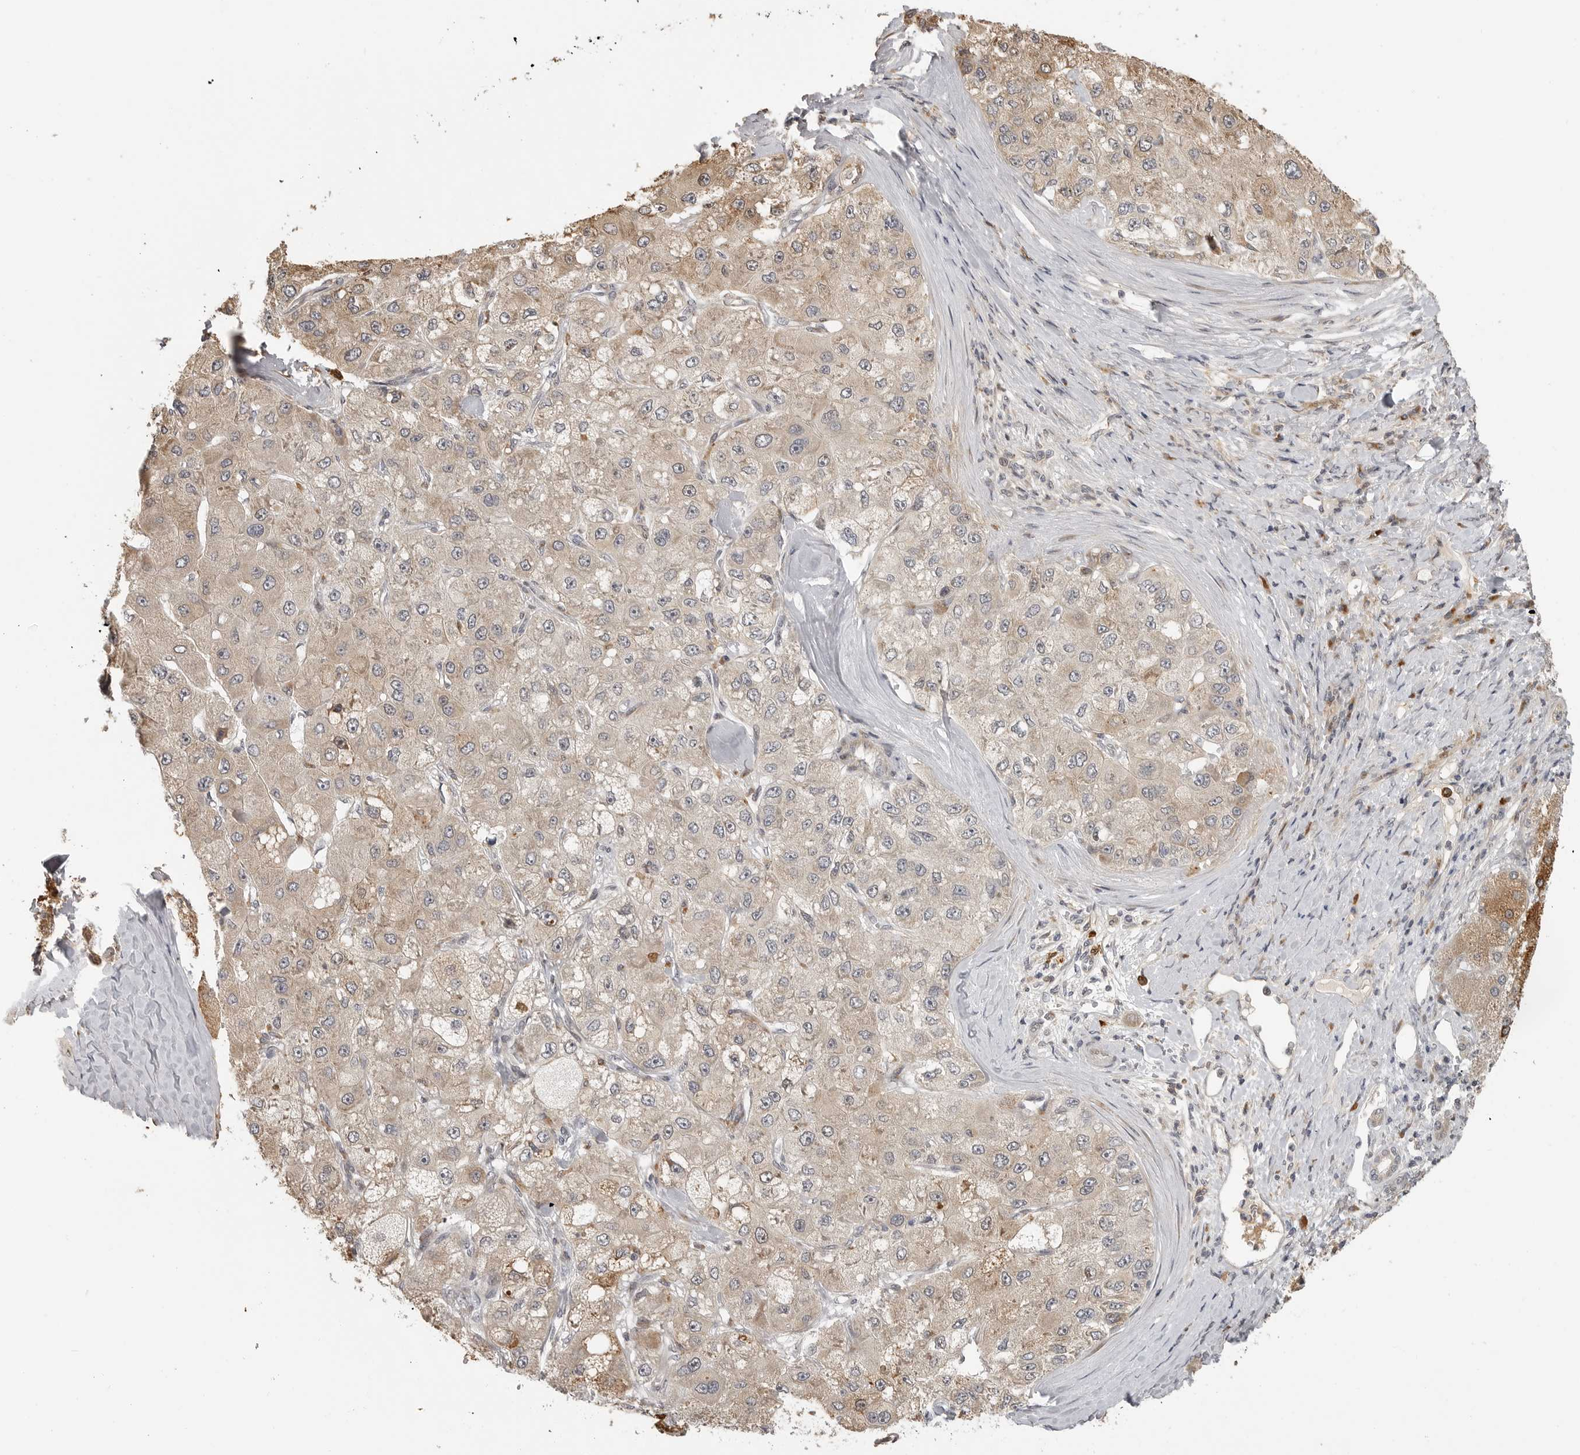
{"staining": {"intensity": "weak", "quantity": "25%-75%", "location": "cytoplasmic/membranous"}, "tissue": "liver cancer", "cell_type": "Tumor cells", "image_type": "cancer", "snomed": [{"axis": "morphology", "description": "Carcinoma, Hepatocellular, NOS"}, {"axis": "topography", "description": "Liver"}], "caption": "Hepatocellular carcinoma (liver) was stained to show a protein in brown. There is low levels of weak cytoplasmic/membranous staining in about 25%-75% of tumor cells. The staining is performed using DAB (3,3'-diaminobenzidine) brown chromogen to label protein expression. The nuclei are counter-stained blue using hematoxylin.", "gene": "IDO1", "patient": {"sex": "male", "age": 80}}